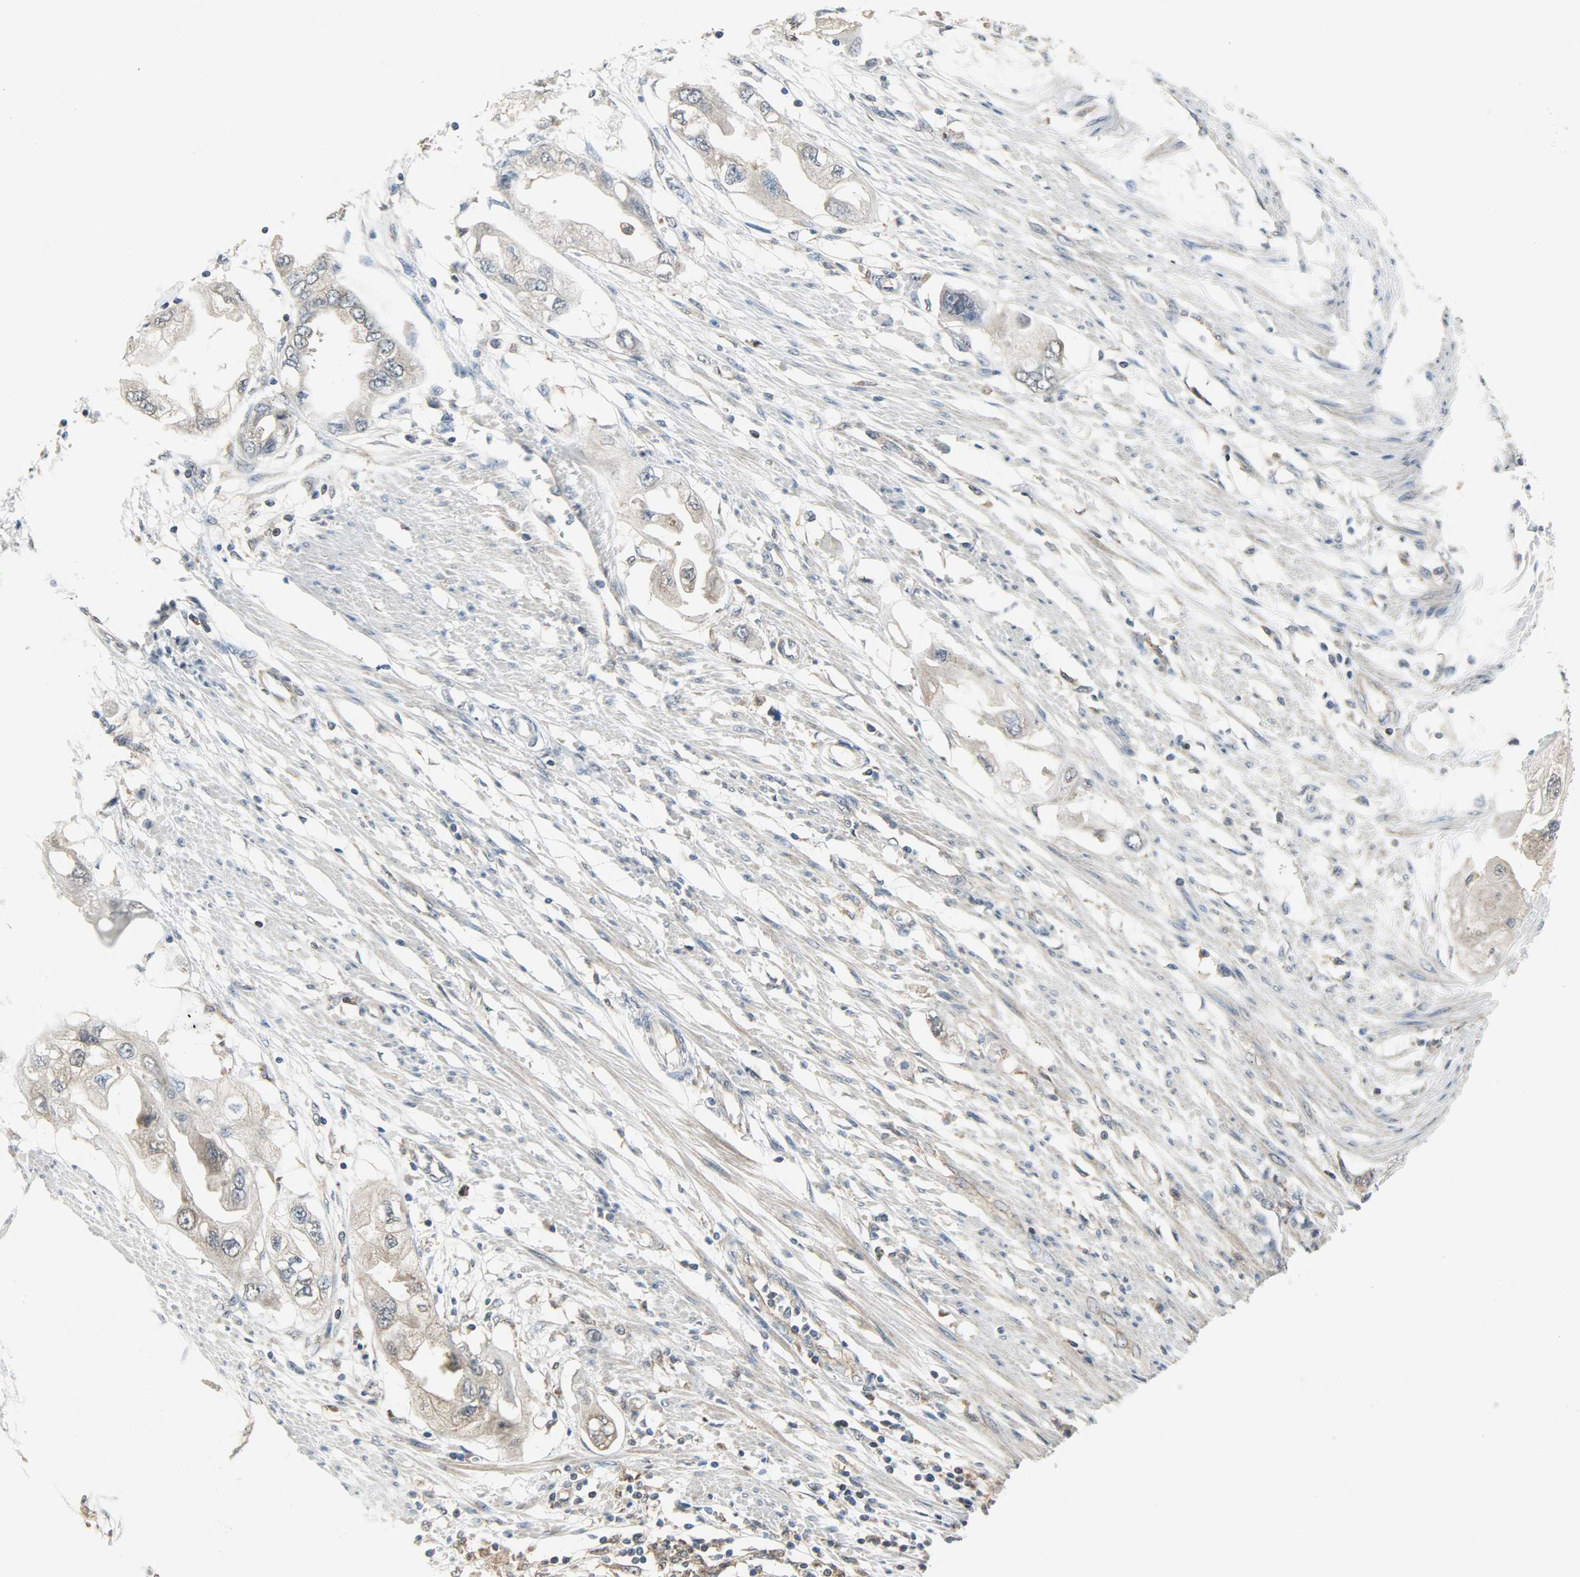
{"staining": {"intensity": "weak", "quantity": "25%-75%", "location": "cytoplasmic/membranous"}, "tissue": "endometrial cancer", "cell_type": "Tumor cells", "image_type": "cancer", "snomed": [{"axis": "morphology", "description": "Adenocarcinoma, NOS"}, {"axis": "topography", "description": "Endometrium"}], "caption": "DAB (3,3'-diaminobenzidine) immunohistochemical staining of endometrial cancer shows weak cytoplasmic/membranous protein staining in approximately 25%-75% of tumor cells.", "gene": "TRIM21", "patient": {"sex": "female", "age": 67}}